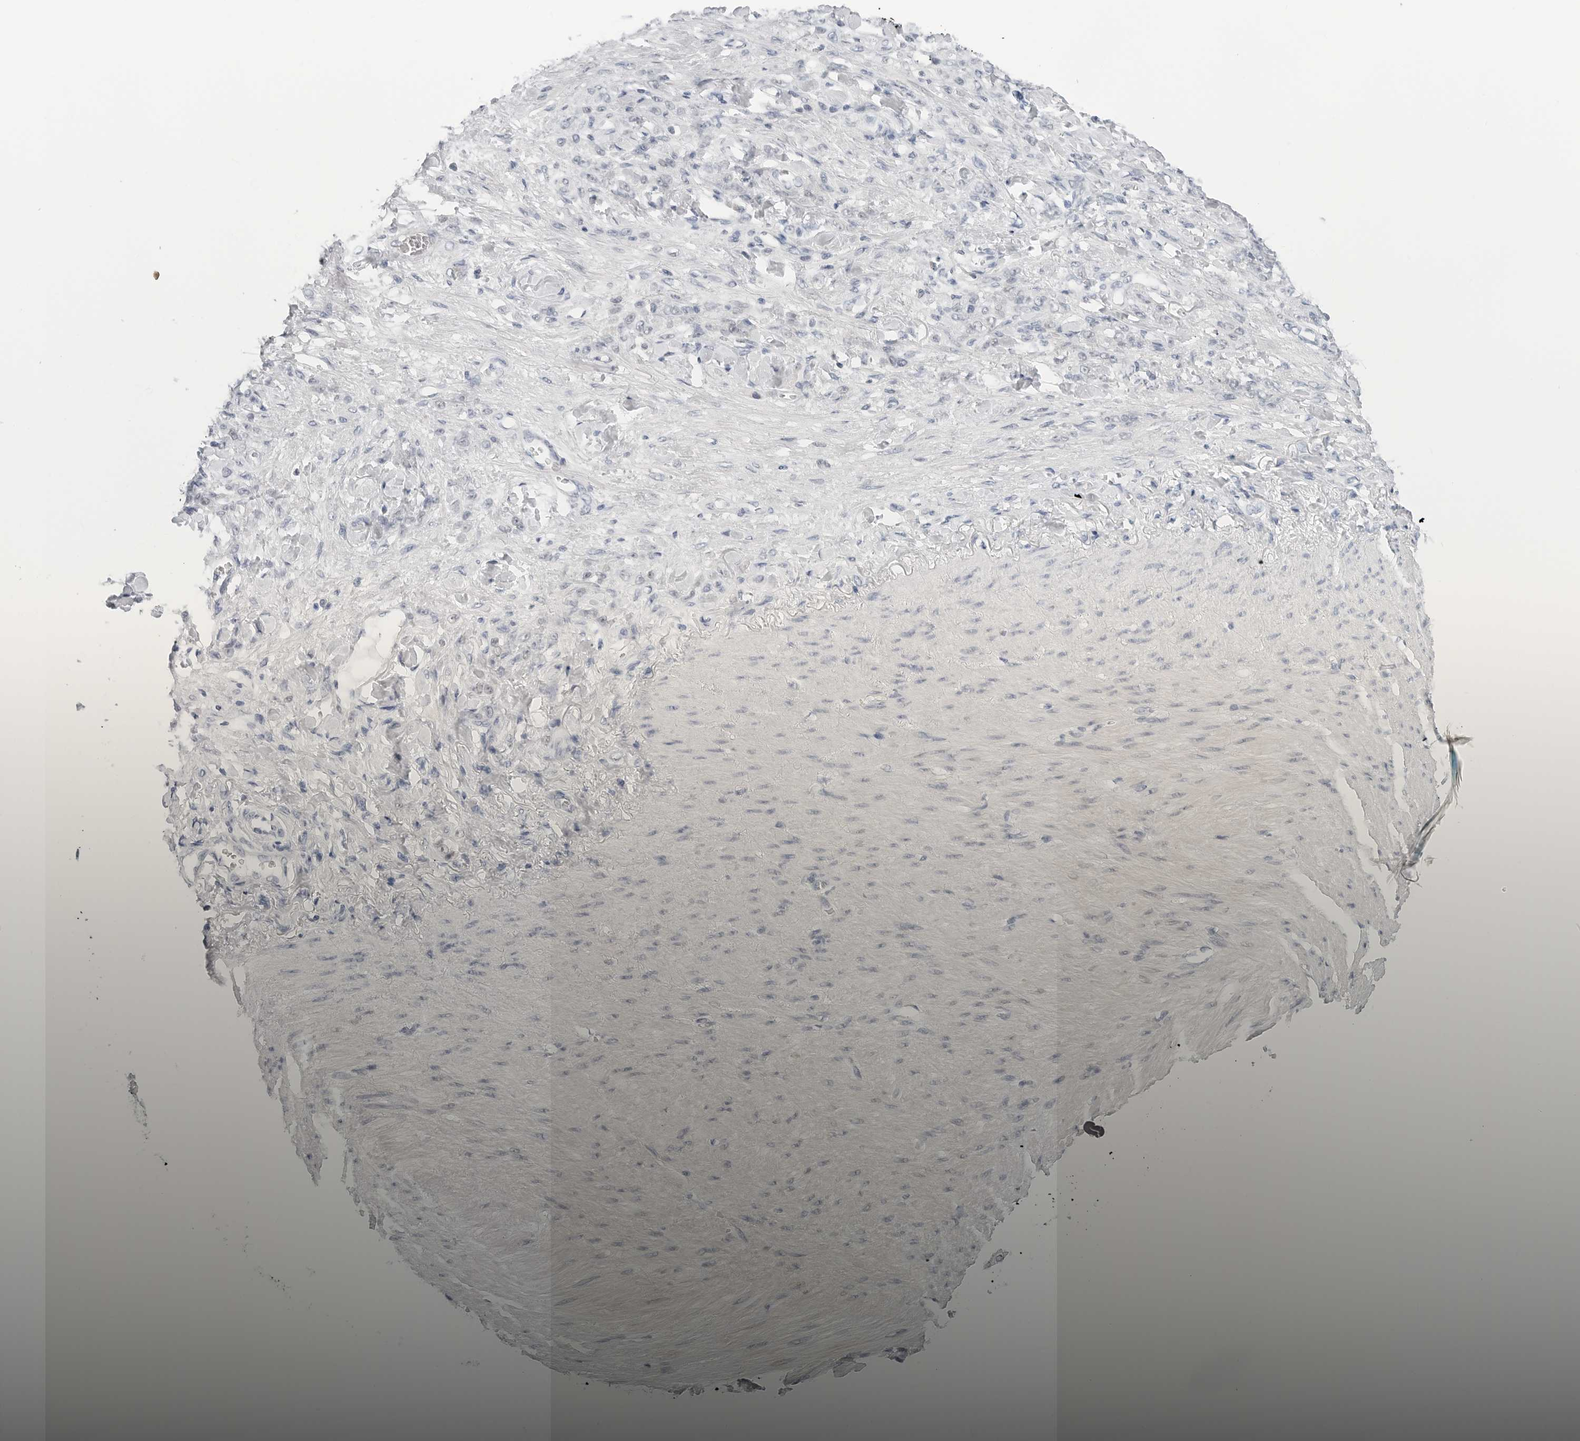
{"staining": {"intensity": "negative", "quantity": "none", "location": "none"}, "tissue": "stomach cancer", "cell_type": "Tumor cells", "image_type": "cancer", "snomed": [{"axis": "morphology", "description": "Normal tissue, NOS"}, {"axis": "morphology", "description": "Adenocarcinoma, NOS"}, {"axis": "topography", "description": "Stomach"}], "caption": "IHC micrograph of neoplastic tissue: stomach cancer (adenocarcinoma) stained with DAB (3,3'-diaminobenzidine) displays no significant protein expression in tumor cells. Brightfield microscopy of immunohistochemistry stained with DAB (3,3'-diaminobenzidine) (brown) and hematoxylin (blue), captured at high magnification.", "gene": "TSEN2", "patient": {"sex": "male", "age": 82}}